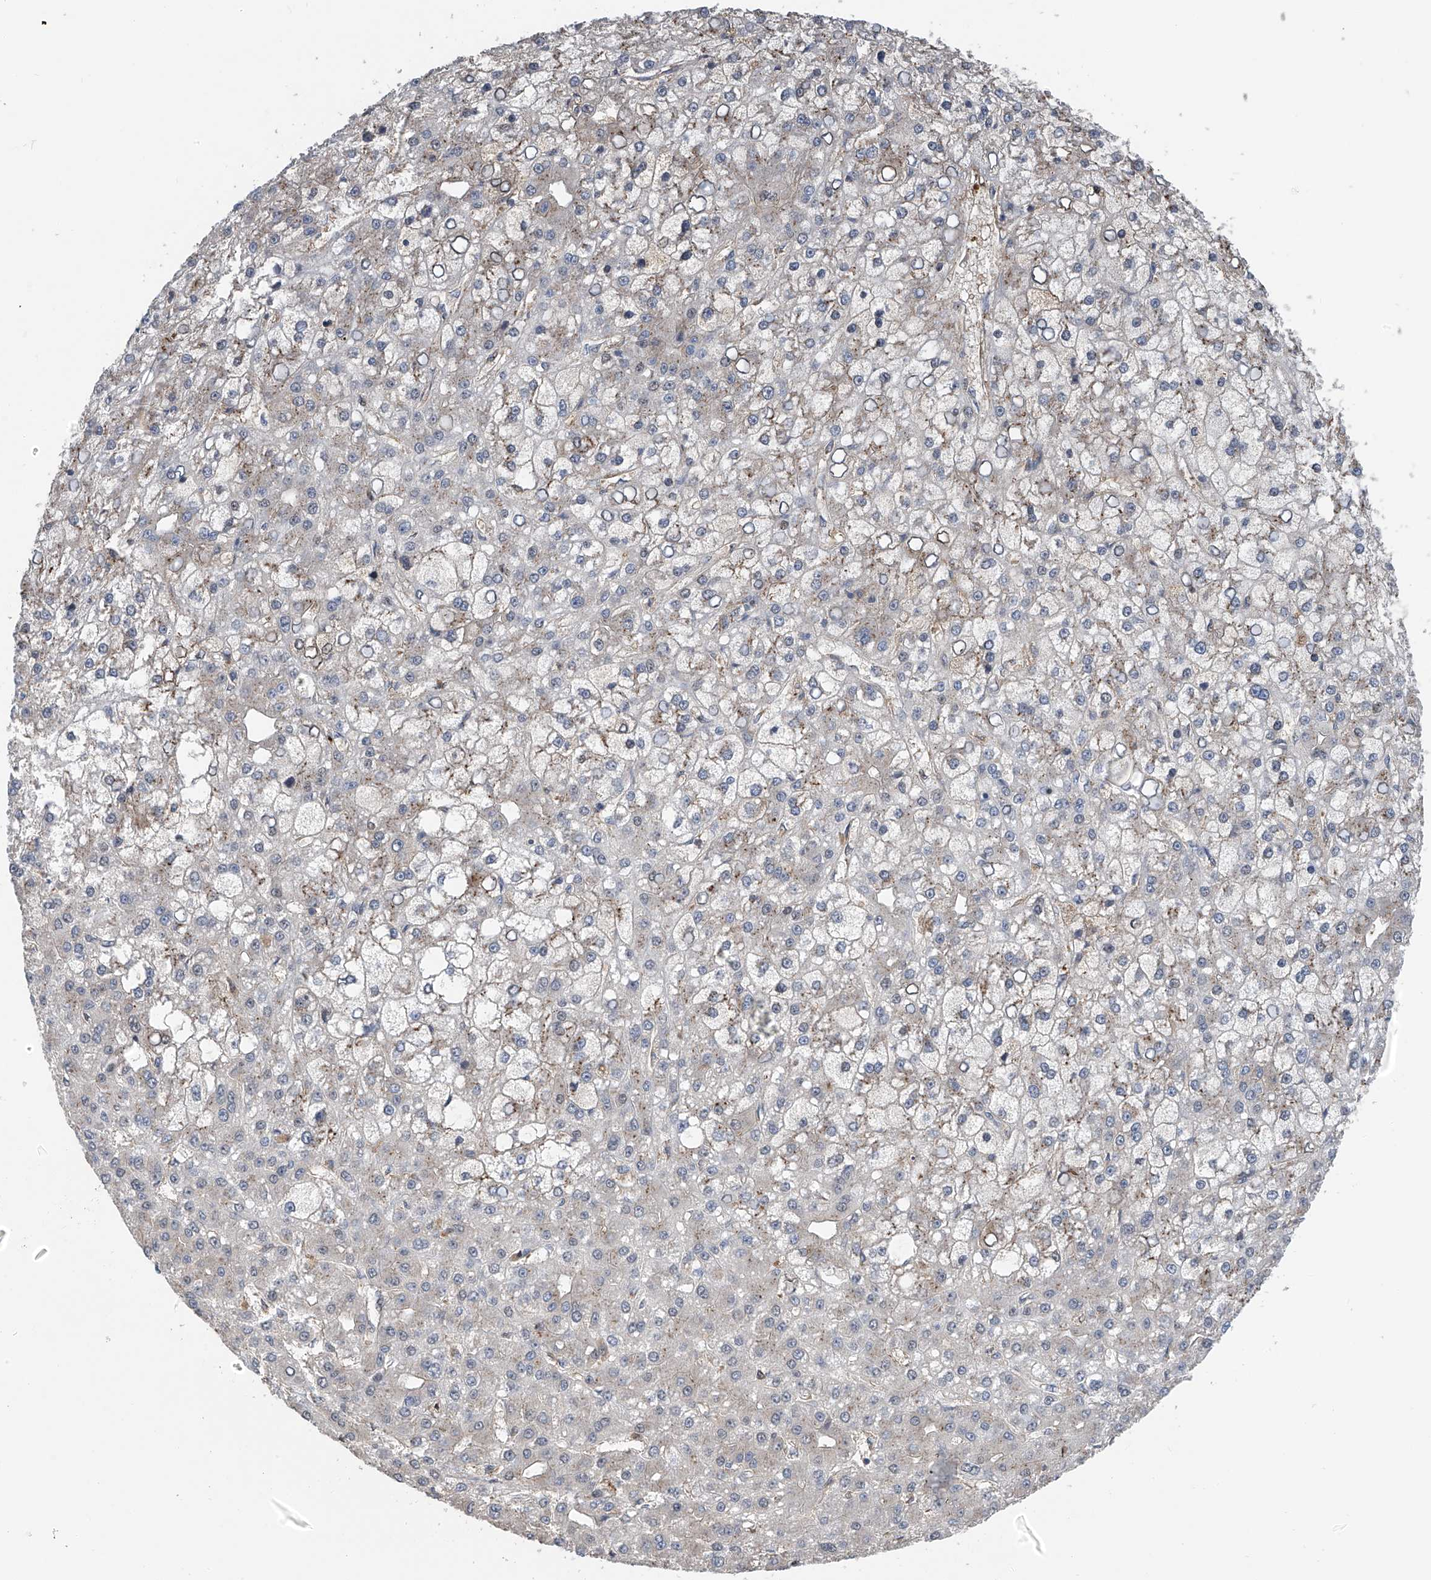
{"staining": {"intensity": "negative", "quantity": "none", "location": "none"}, "tissue": "liver cancer", "cell_type": "Tumor cells", "image_type": "cancer", "snomed": [{"axis": "morphology", "description": "Carcinoma, Hepatocellular, NOS"}, {"axis": "topography", "description": "Liver"}], "caption": "High power microscopy histopathology image of an immunohistochemistry image of liver hepatocellular carcinoma, revealing no significant staining in tumor cells. (Brightfield microscopy of DAB immunohistochemistry (IHC) at high magnification).", "gene": "CHPF", "patient": {"sex": "male", "age": 67}}